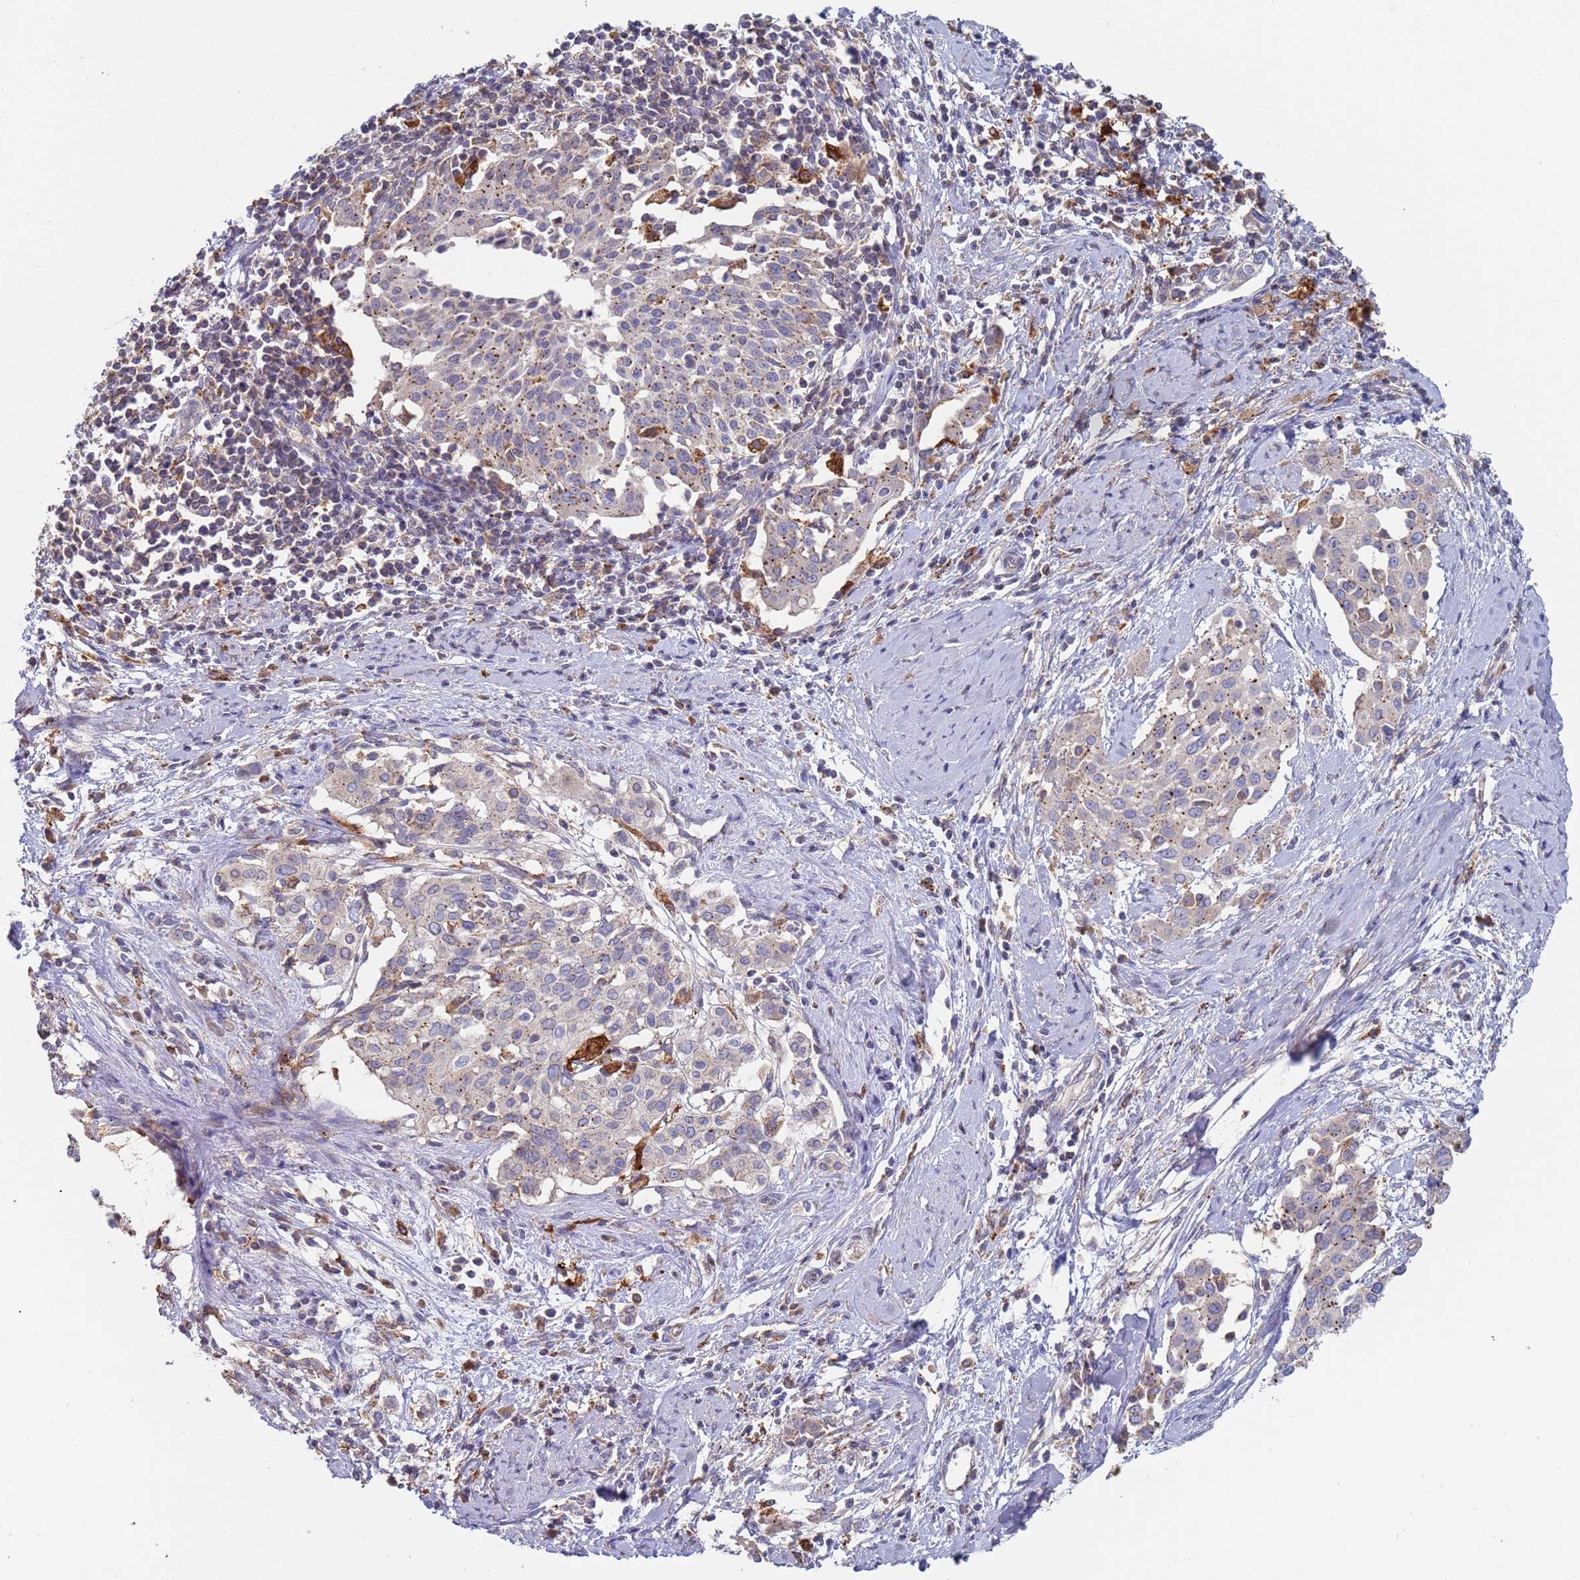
{"staining": {"intensity": "weak", "quantity": "<25%", "location": "cytoplasmic/membranous"}, "tissue": "cervical cancer", "cell_type": "Tumor cells", "image_type": "cancer", "snomed": [{"axis": "morphology", "description": "Squamous cell carcinoma, NOS"}, {"axis": "topography", "description": "Cervix"}], "caption": "An immunohistochemistry histopathology image of cervical cancer is shown. There is no staining in tumor cells of cervical cancer.", "gene": "MALRD1", "patient": {"sex": "female", "age": 44}}